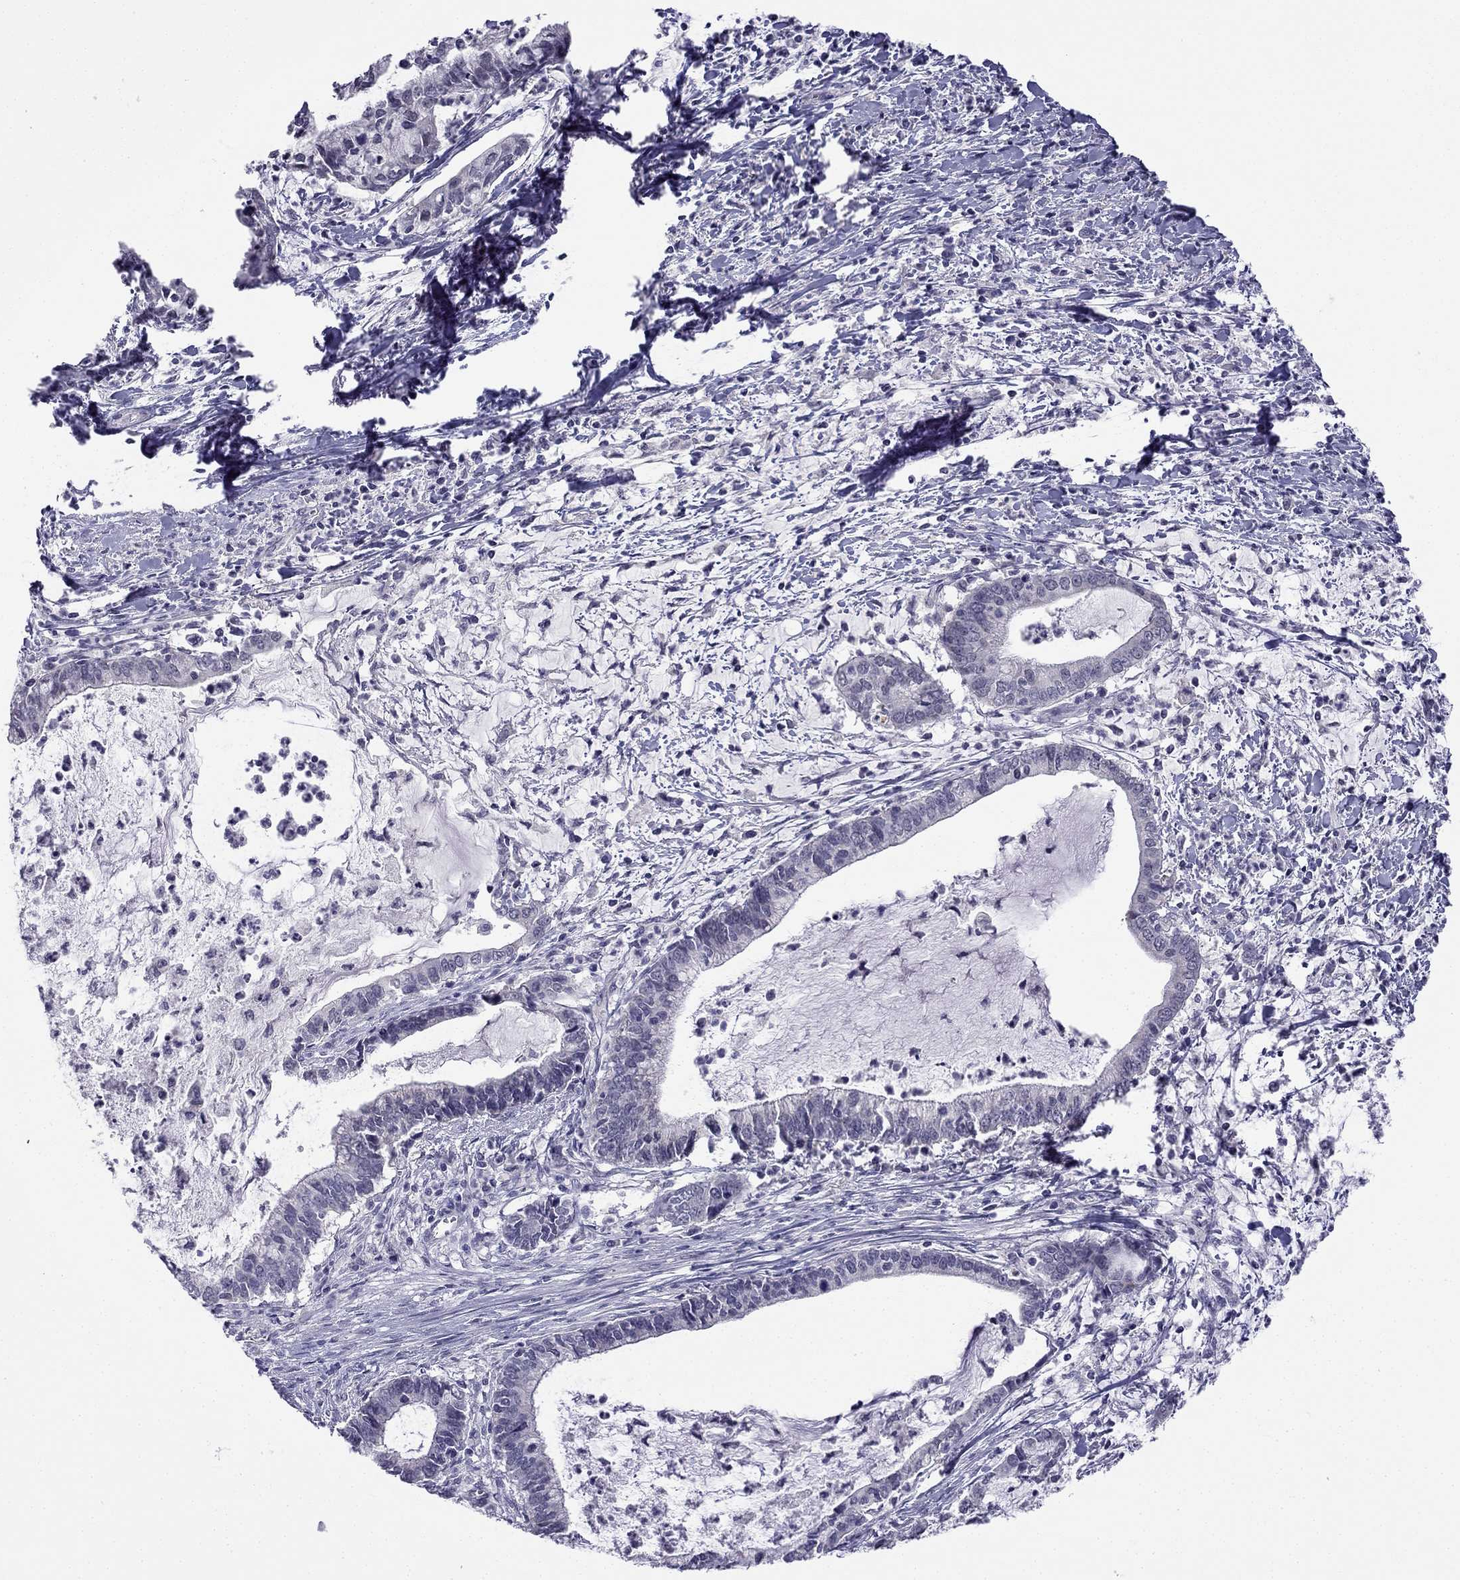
{"staining": {"intensity": "negative", "quantity": "none", "location": "none"}, "tissue": "cervical cancer", "cell_type": "Tumor cells", "image_type": "cancer", "snomed": [{"axis": "morphology", "description": "Adenocarcinoma, NOS"}, {"axis": "topography", "description": "Cervix"}], "caption": "Immunohistochemistry of human cervical cancer (adenocarcinoma) demonstrates no expression in tumor cells. (Brightfield microscopy of DAB (3,3'-diaminobenzidine) immunohistochemistry at high magnification).", "gene": "C5orf49", "patient": {"sex": "female", "age": 42}}